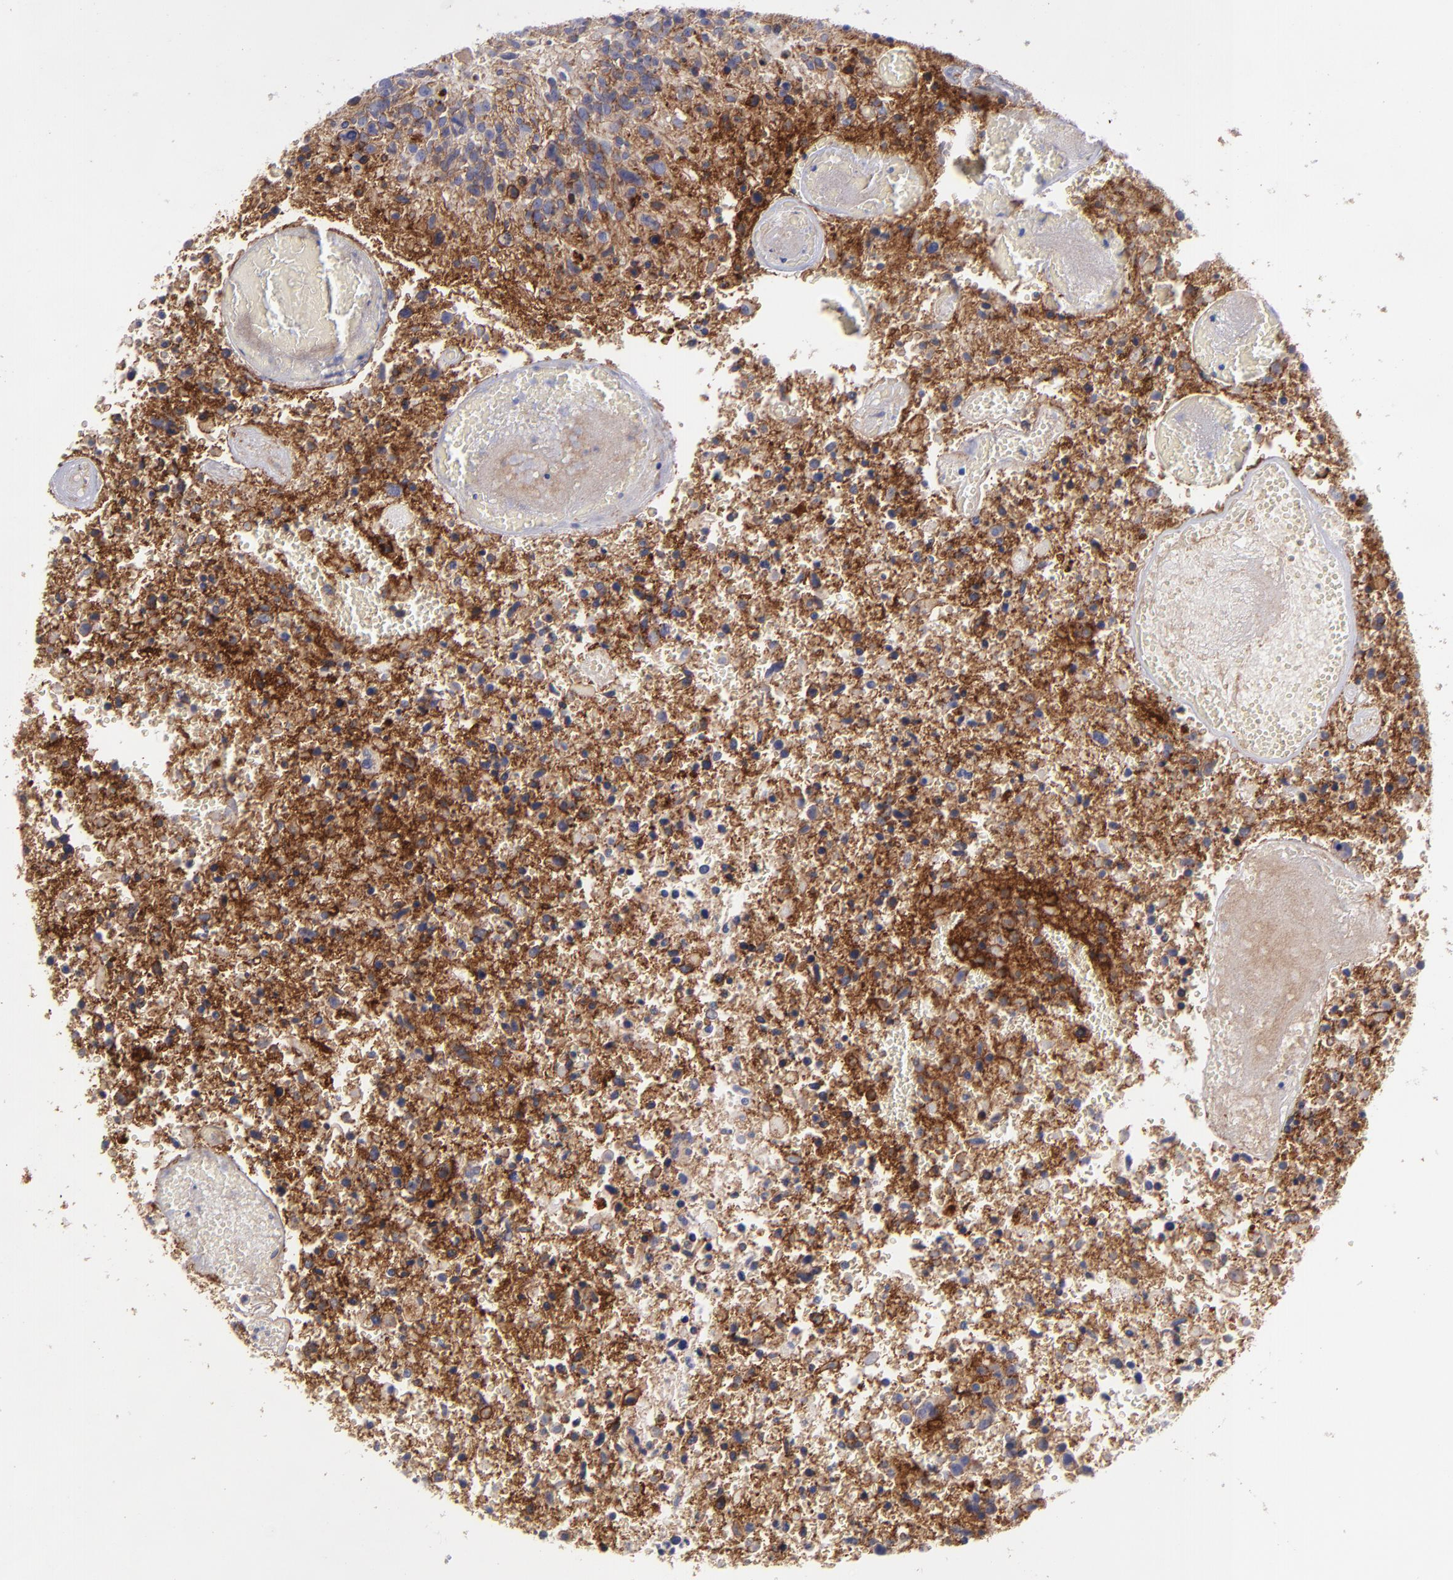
{"staining": {"intensity": "strong", "quantity": ">75%", "location": "cytoplasmic/membranous"}, "tissue": "glioma", "cell_type": "Tumor cells", "image_type": "cancer", "snomed": [{"axis": "morphology", "description": "Glioma, malignant, High grade"}, {"axis": "topography", "description": "Brain"}], "caption": "Glioma stained for a protein (brown) displays strong cytoplasmic/membranous positive staining in about >75% of tumor cells.", "gene": "BSG", "patient": {"sex": "male", "age": 72}}